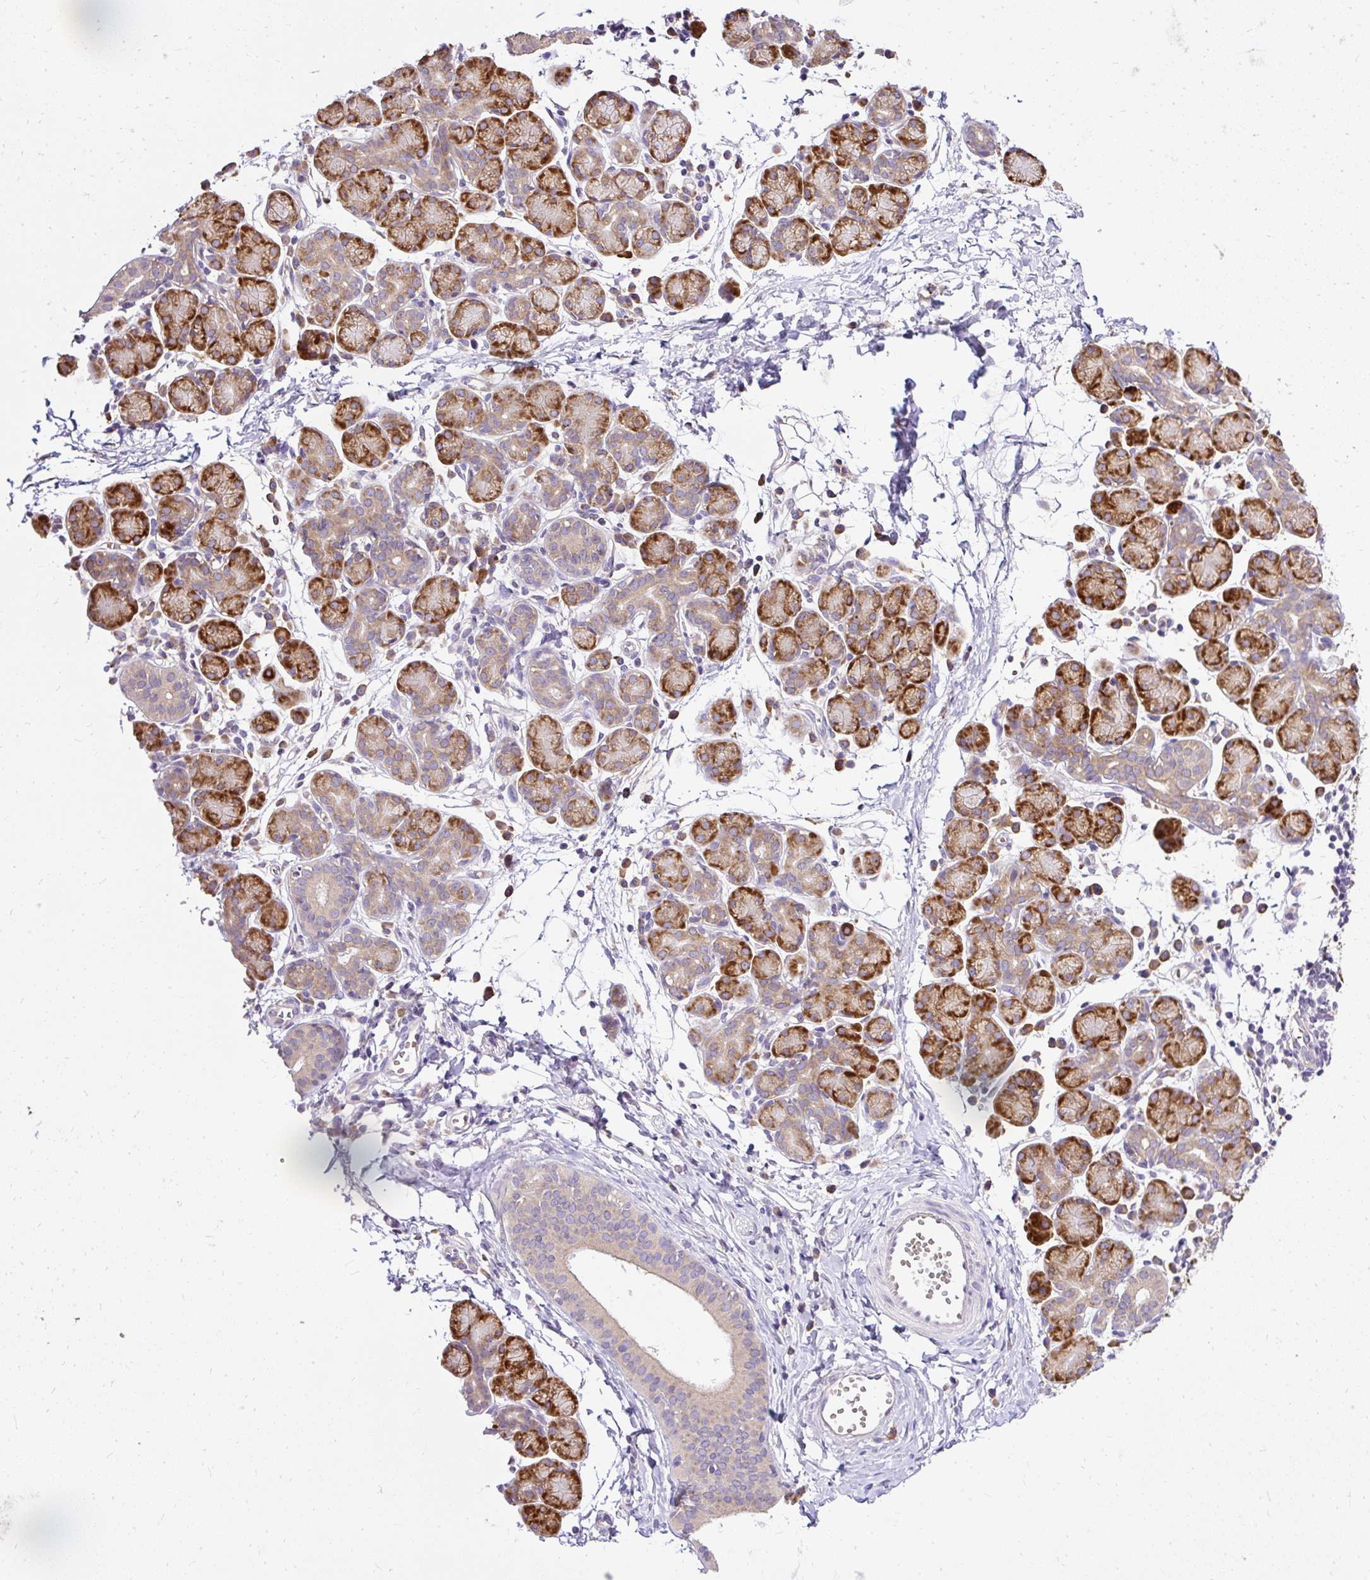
{"staining": {"intensity": "strong", "quantity": ">75%", "location": "cytoplasmic/membranous"}, "tissue": "salivary gland", "cell_type": "Glandular cells", "image_type": "normal", "snomed": [{"axis": "morphology", "description": "Normal tissue, NOS"}, {"axis": "morphology", "description": "Inflammation, NOS"}, {"axis": "topography", "description": "Lymph node"}, {"axis": "topography", "description": "Salivary gland"}], "caption": "Salivary gland stained with a brown dye displays strong cytoplasmic/membranous positive expression in approximately >75% of glandular cells.", "gene": "SEC63", "patient": {"sex": "male", "age": 3}}